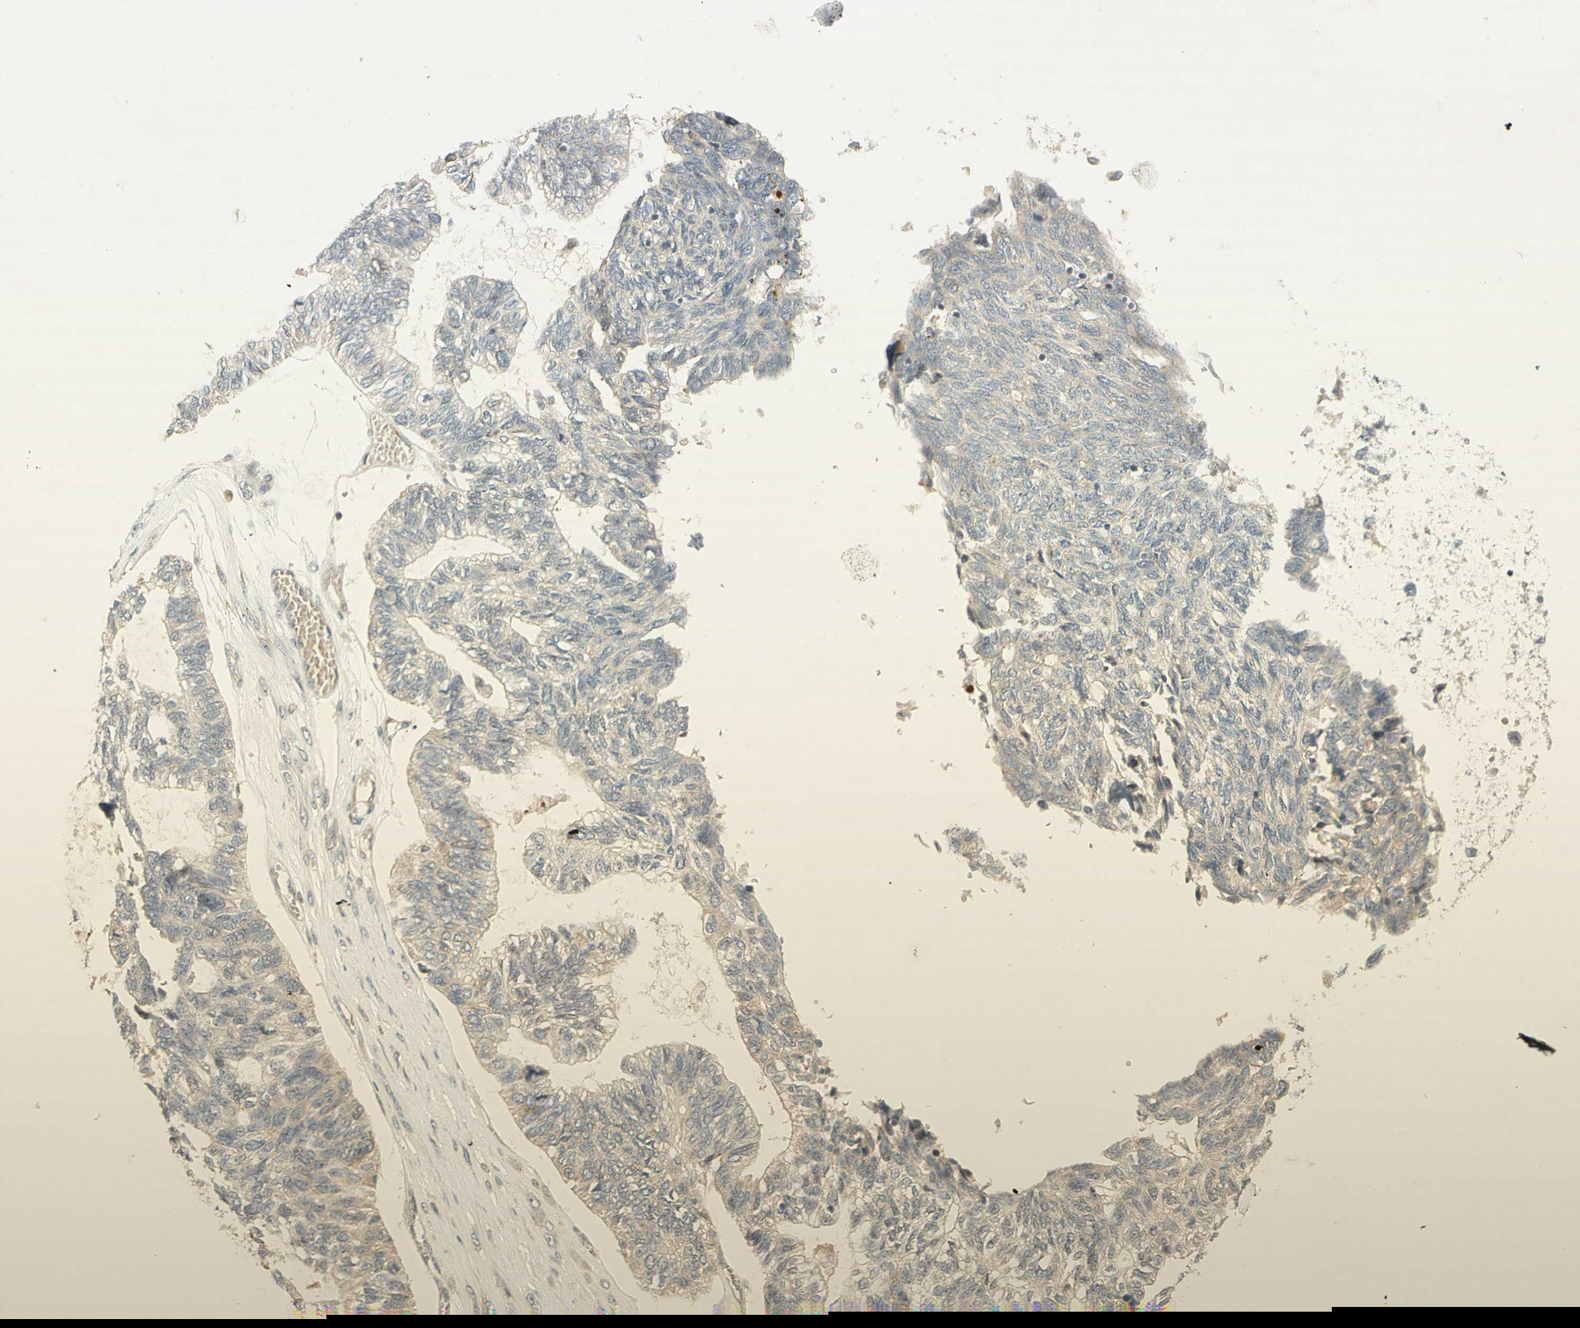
{"staining": {"intensity": "weak", "quantity": "25%-75%", "location": "cytoplasmic/membranous"}, "tissue": "ovarian cancer", "cell_type": "Tumor cells", "image_type": "cancer", "snomed": [{"axis": "morphology", "description": "Cystadenocarcinoma, serous, NOS"}, {"axis": "topography", "description": "Ovary"}], "caption": "Ovarian cancer (serous cystadenocarcinoma) was stained to show a protein in brown. There is low levels of weak cytoplasmic/membranous expression in approximately 25%-75% of tumor cells. The staining was performed using DAB (3,3'-diaminobenzidine) to visualize the protein expression in brown, while the nuclei were stained in blue with hematoxylin (Magnification: 20x).", "gene": "ETF1", "patient": {"sex": "female", "age": 79}}